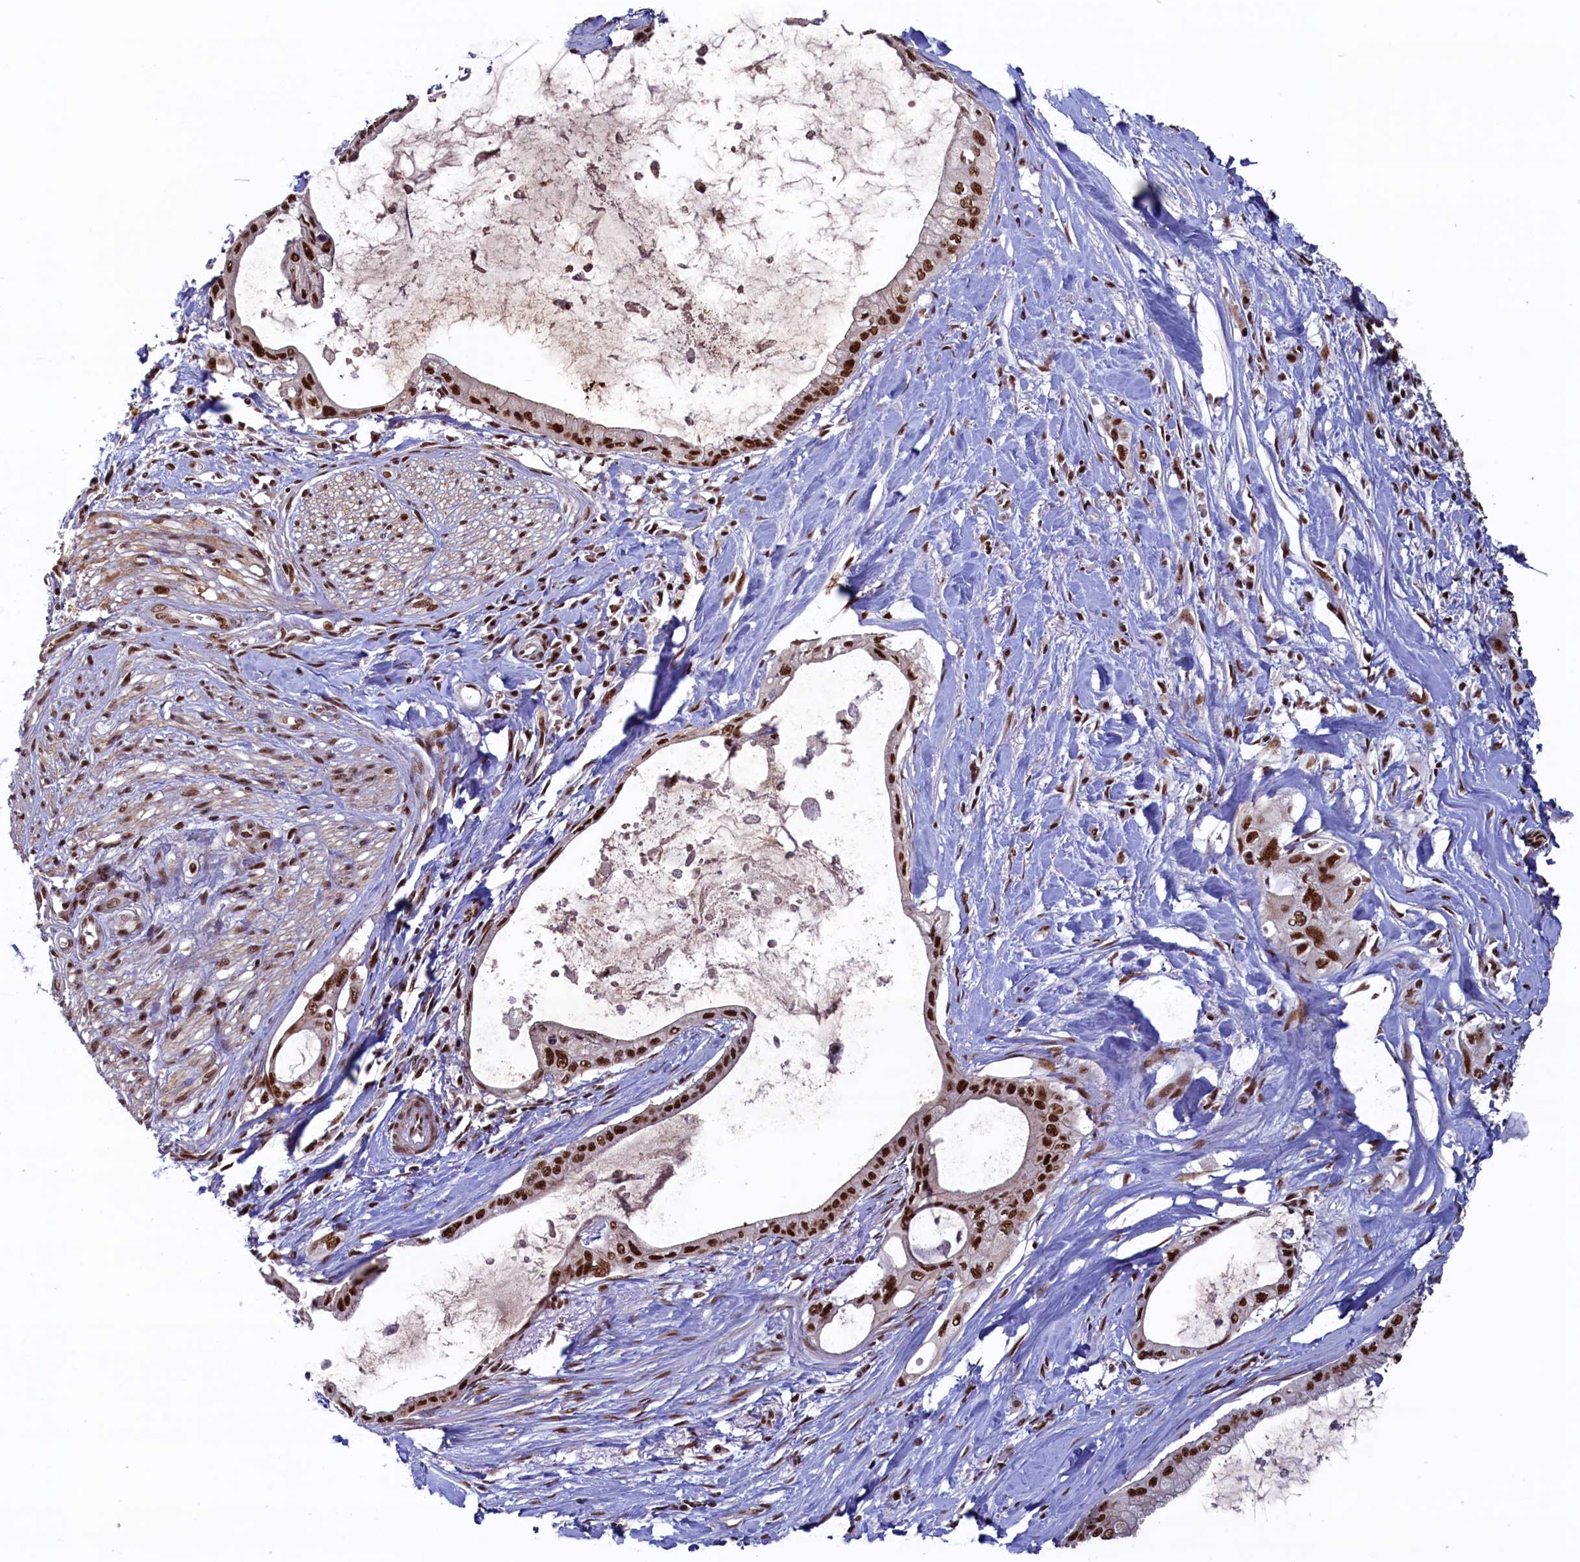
{"staining": {"intensity": "strong", "quantity": ">75%", "location": "nuclear"}, "tissue": "pancreatic cancer", "cell_type": "Tumor cells", "image_type": "cancer", "snomed": [{"axis": "morphology", "description": "Adenocarcinoma, NOS"}, {"axis": "topography", "description": "Pancreas"}], "caption": "IHC (DAB (3,3'-diaminobenzidine)) staining of human pancreatic adenocarcinoma displays strong nuclear protein expression in approximately >75% of tumor cells.", "gene": "ZC3H18", "patient": {"sex": "male", "age": 72}}